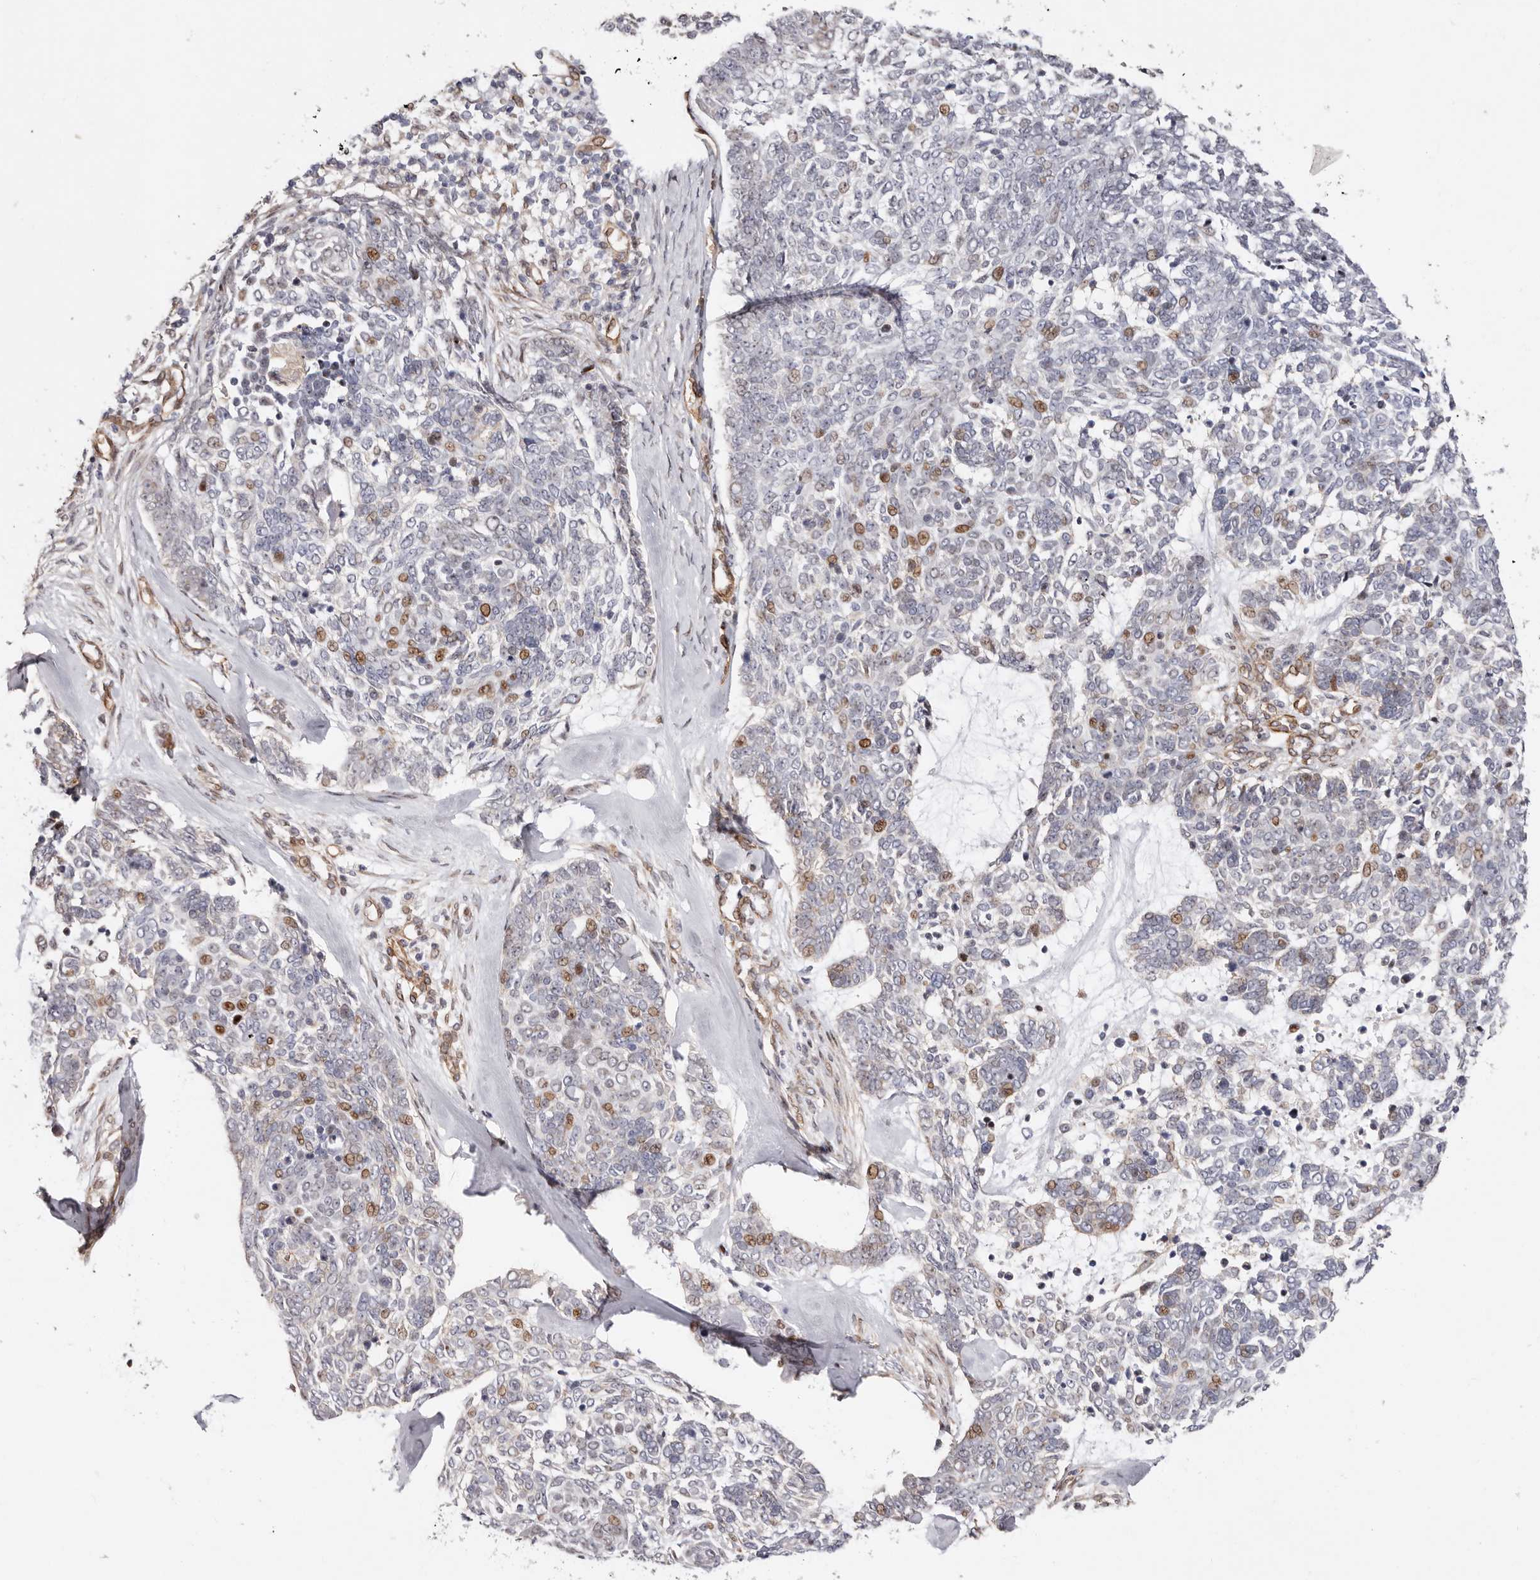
{"staining": {"intensity": "moderate", "quantity": "<25%", "location": "cytoplasmic/membranous,nuclear"}, "tissue": "skin cancer", "cell_type": "Tumor cells", "image_type": "cancer", "snomed": [{"axis": "morphology", "description": "Basal cell carcinoma"}, {"axis": "topography", "description": "Skin"}], "caption": "Brown immunohistochemical staining in human skin cancer (basal cell carcinoma) shows moderate cytoplasmic/membranous and nuclear staining in approximately <25% of tumor cells. Nuclei are stained in blue.", "gene": "EPHX3", "patient": {"sex": "female", "age": 81}}